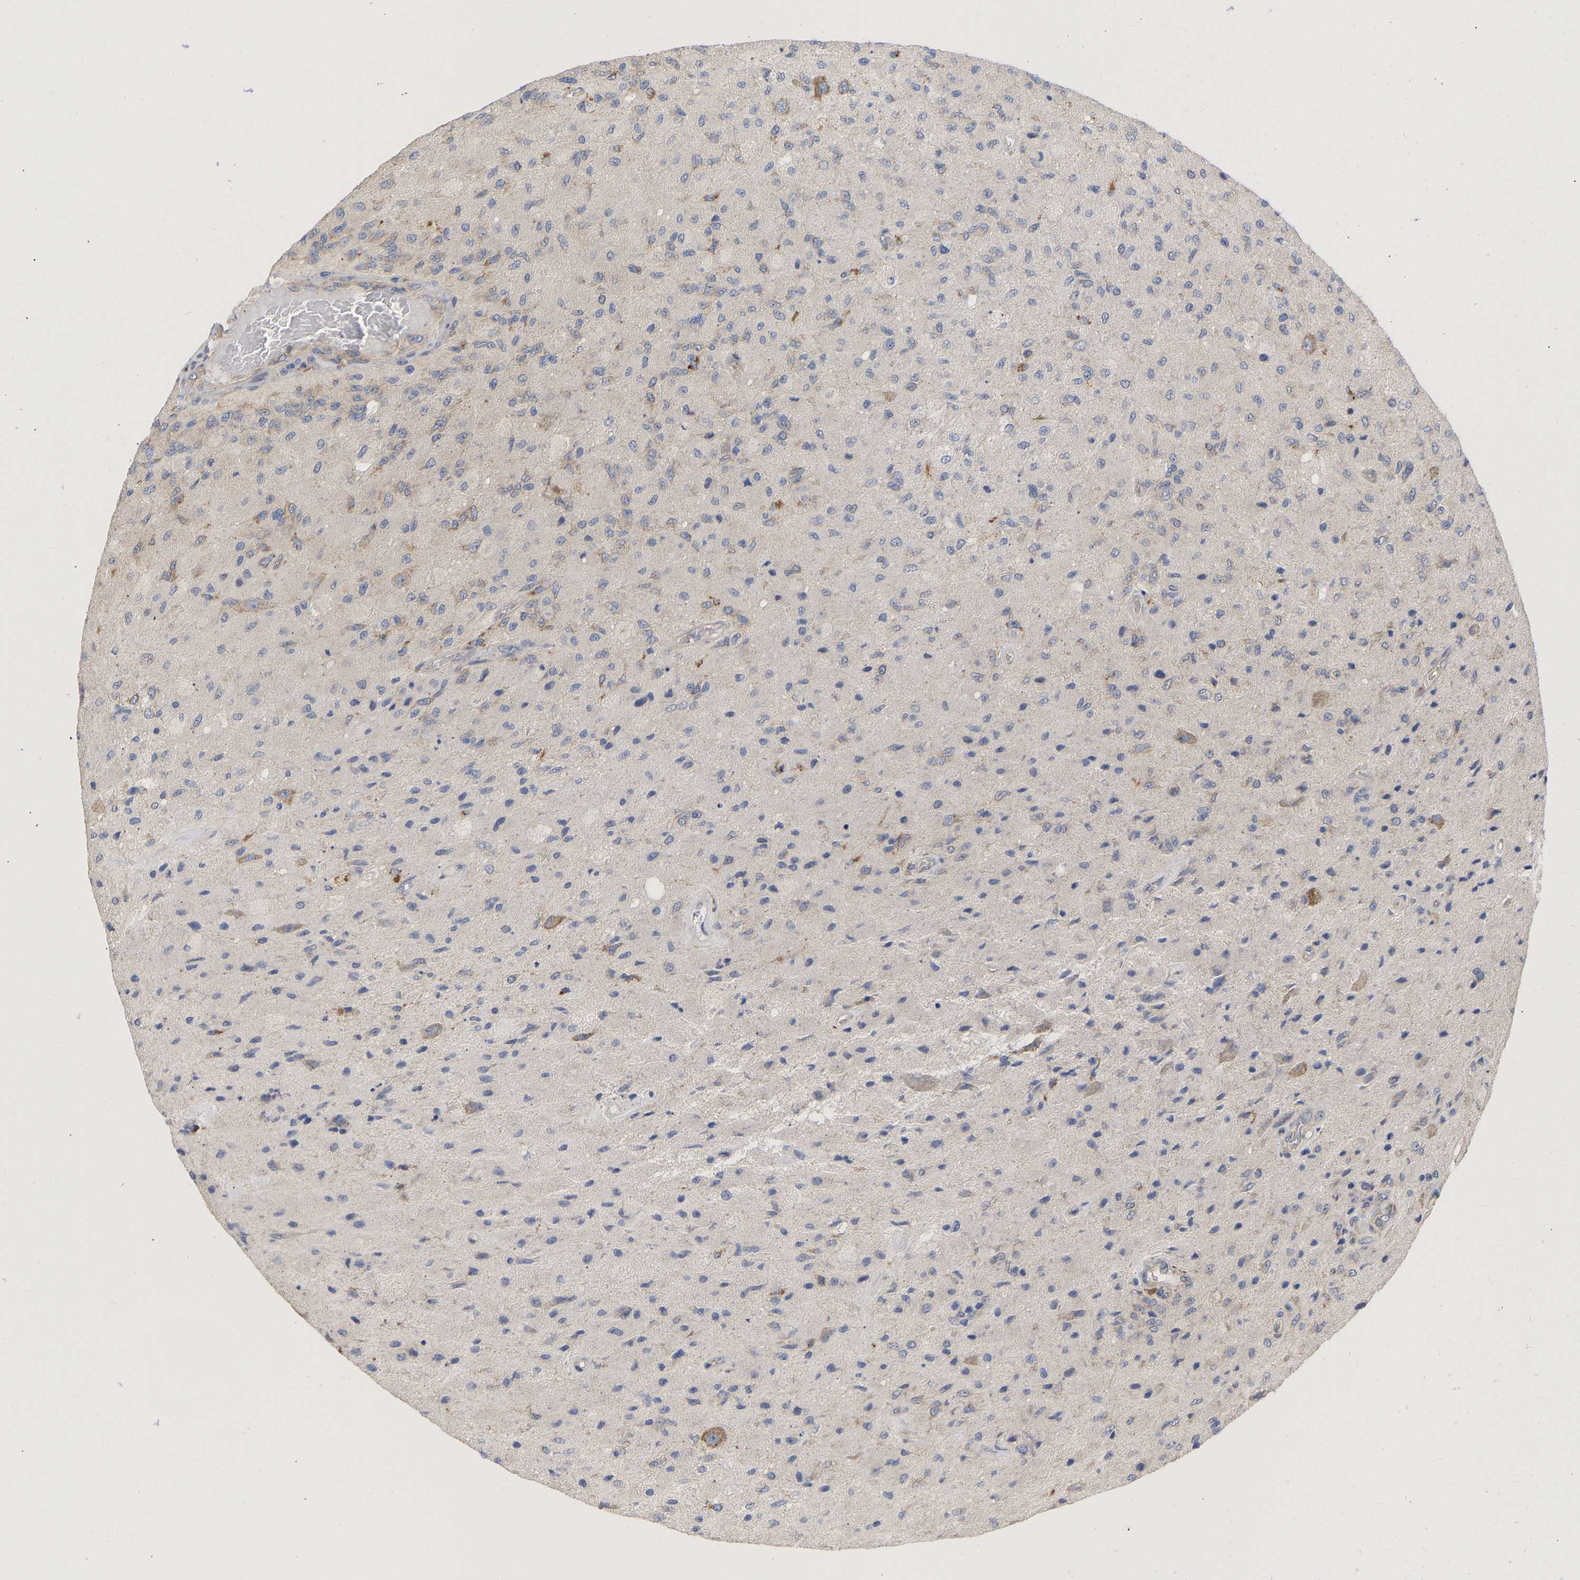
{"staining": {"intensity": "weak", "quantity": "<25%", "location": "cytoplasmic/membranous"}, "tissue": "glioma", "cell_type": "Tumor cells", "image_type": "cancer", "snomed": [{"axis": "morphology", "description": "Normal tissue, NOS"}, {"axis": "morphology", "description": "Glioma, malignant, High grade"}, {"axis": "topography", "description": "Cerebral cortex"}], "caption": "High power microscopy photomicrograph of an immunohistochemistry (IHC) histopathology image of malignant glioma (high-grade), revealing no significant positivity in tumor cells. (Stains: DAB (3,3'-diaminobenzidine) immunohistochemistry (IHC) with hematoxylin counter stain, Microscopy: brightfield microscopy at high magnification).", "gene": "MAP2K3", "patient": {"sex": "male", "age": 77}}